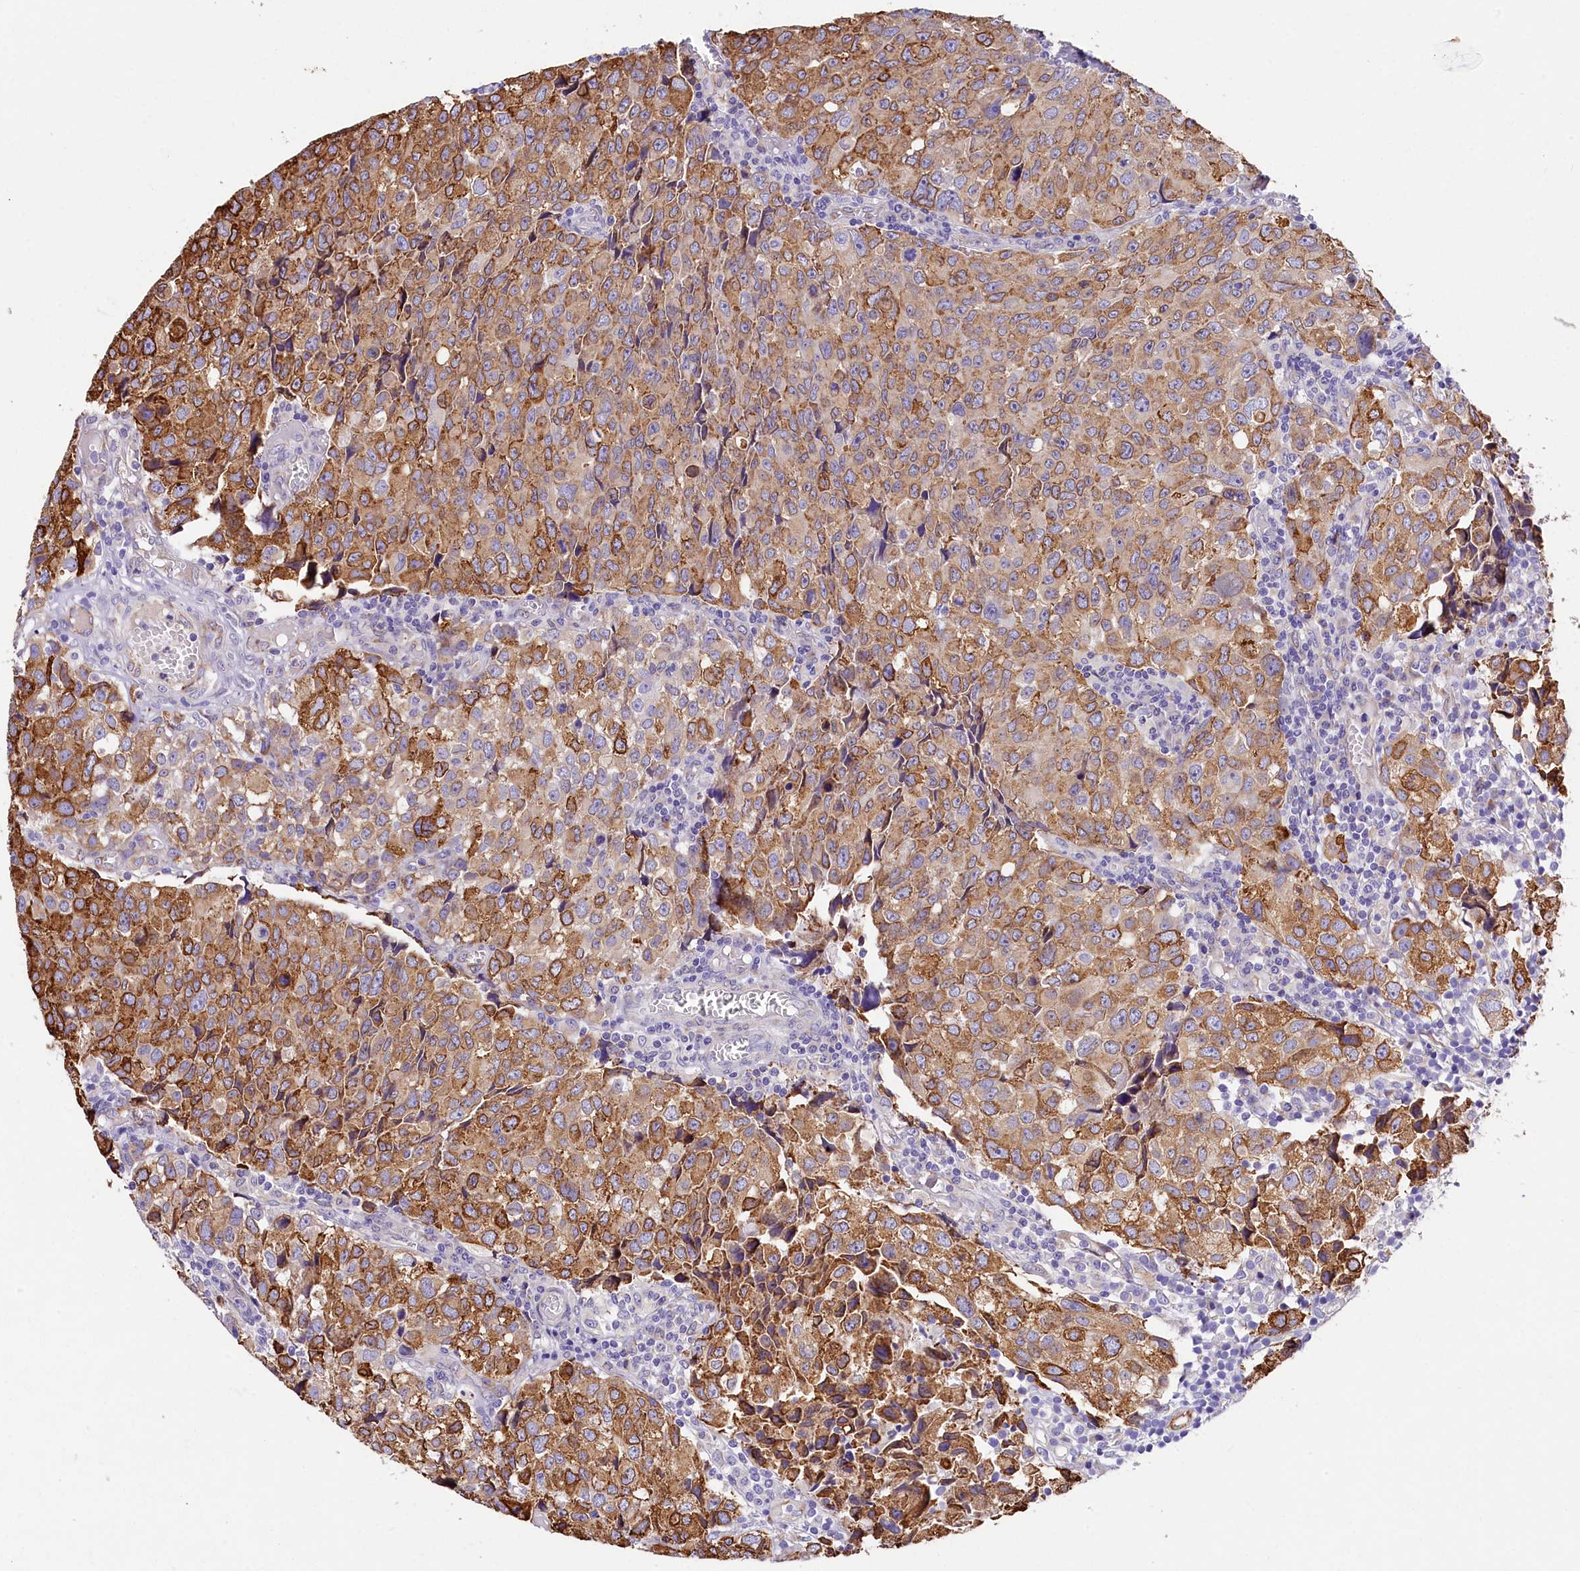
{"staining": {"intensity": "moderate", "quantity": ">75%", "location": "cytoplasmic/membranous"}, "tissue": "urothelial cancer", "cell_type": "Tumor cells", "image_type": "cancer", "snomed": [{"axis": "morphology", "description": "Urothelial carcinoma, High grade"}, {"axis": "topography", "description": "Urinary bladder"}], "caption": "The micrograph displays immunohistochemical staining of urothelial cancer. There is moderate cytoplasmic/membranous staining is identified in approximately >75% of tumor cells.", "gene": "ITGA1", "patient": {"sex": "female", "age": 75}}